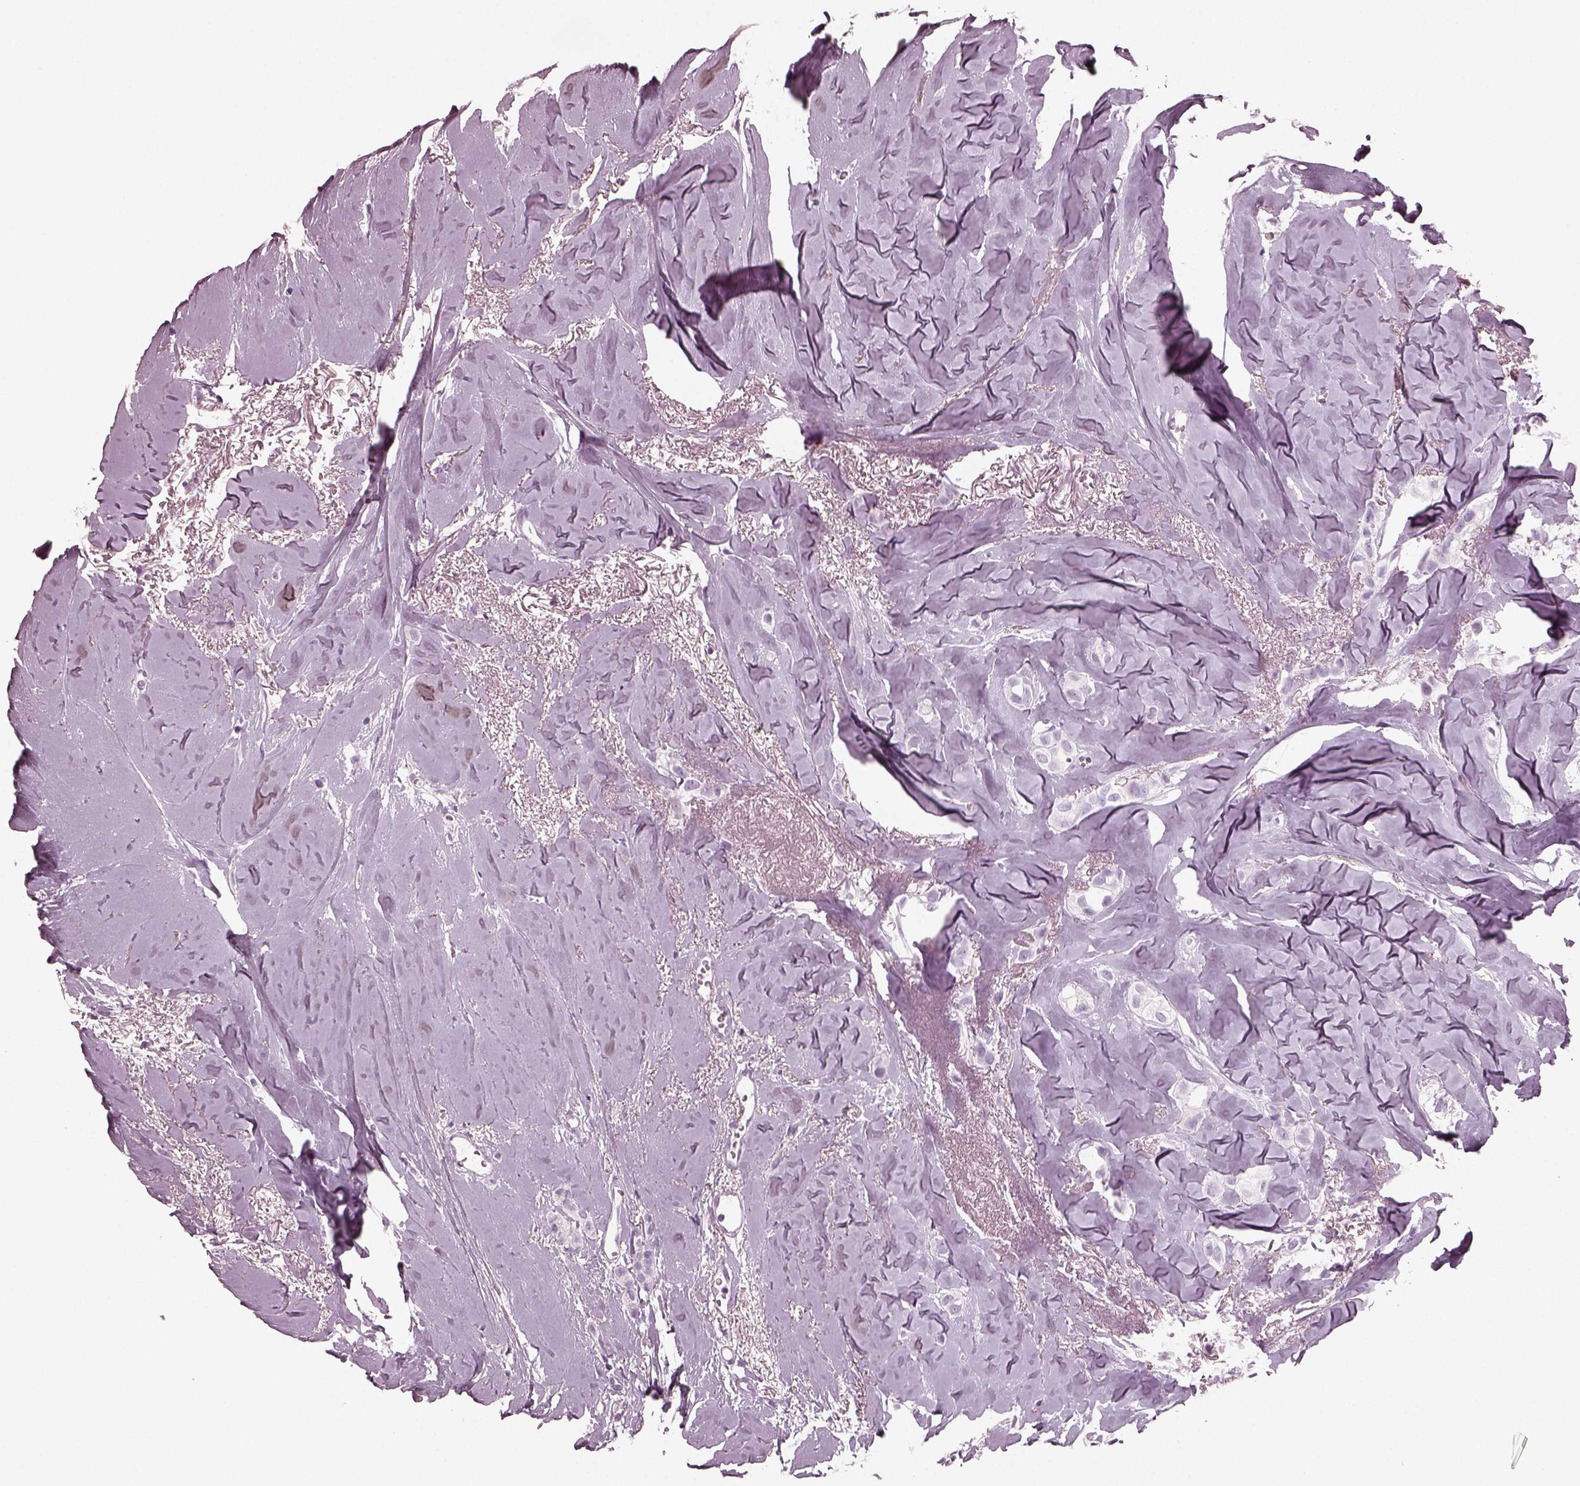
{"staining": {"intensity": "negative", "quantity": "none", "location": "none"}, "tissue": "breast cancer", "cell_type": "Tumor cells", "image_type": "cancer", "snomed": [{"axis": "morphology", "description": "Duct carcinoma"}, {"axis": "topography", "description": "Breast"}], "caption": "Immunohistochemistry (IHC) of human breast cancer (infiltrating ductal carcinoma) reveals no expression in tumor cells. (DAB (3,3'-diaminobenzidine) IHC with hematoxylin counter stain).", "gene": "RCVRN", "patient": {"sex": "female", "age": 85}}